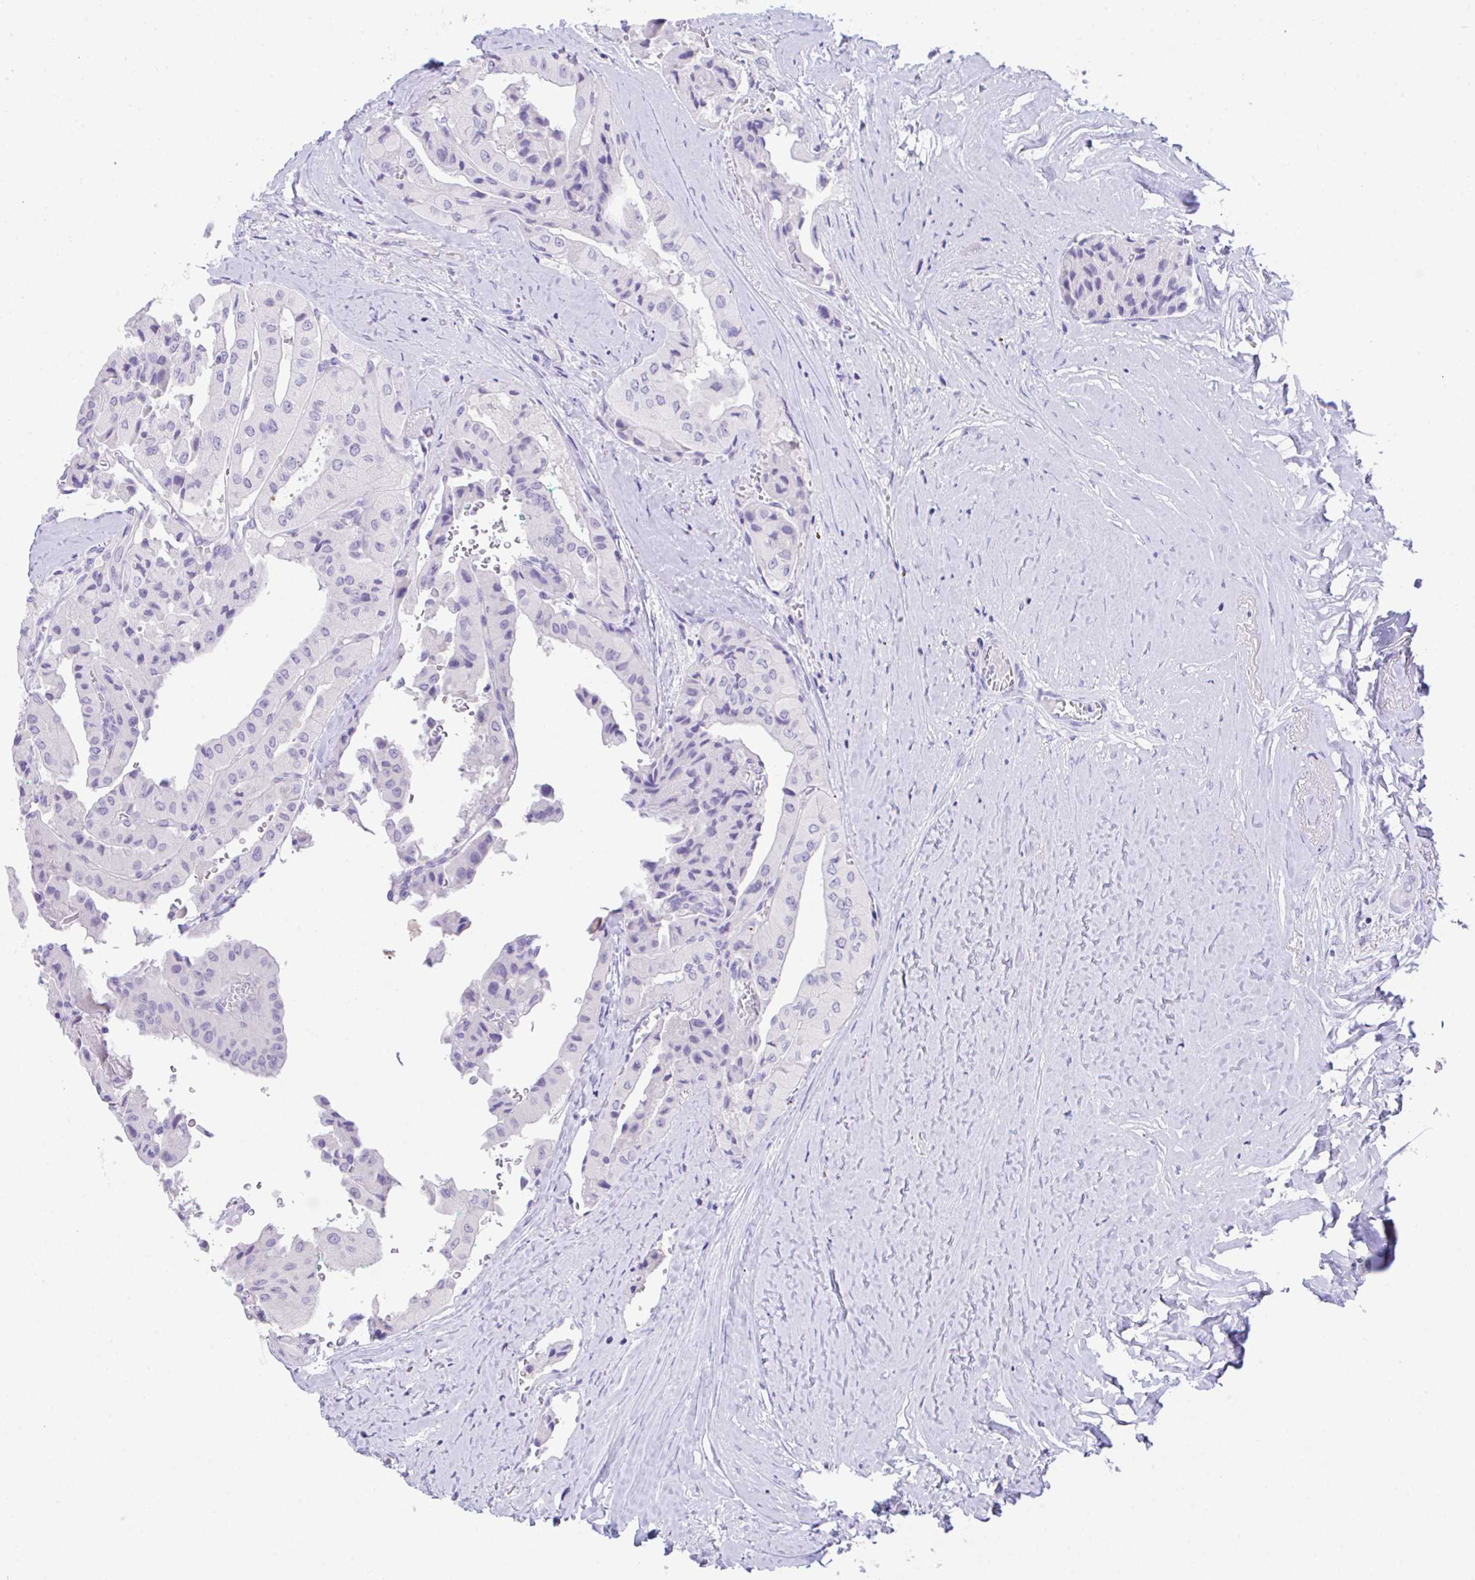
{"staining": {"intensity": "negative", "quantity": "none", "location": "none"}, "tissue": "thyroid cancer", "cell_type": "Tumor cells", "image_type": "cancer", "snomed": [{"axis": "morphology", "description": "Normal tissue, NOS"}, {"axis": "morphology", "description": "Papillary adenocarcinoma, NOS"}, {"axis": "topography", "description": "Thyroid gland"}], "caption": "IHC histopathology image of human thyroid papillary adenocarcinoma stained for a protein (brown), which shows no positivity in tumor cells.", "gene": "HACD4", "patient": {"sex": "female", "age": 59}}